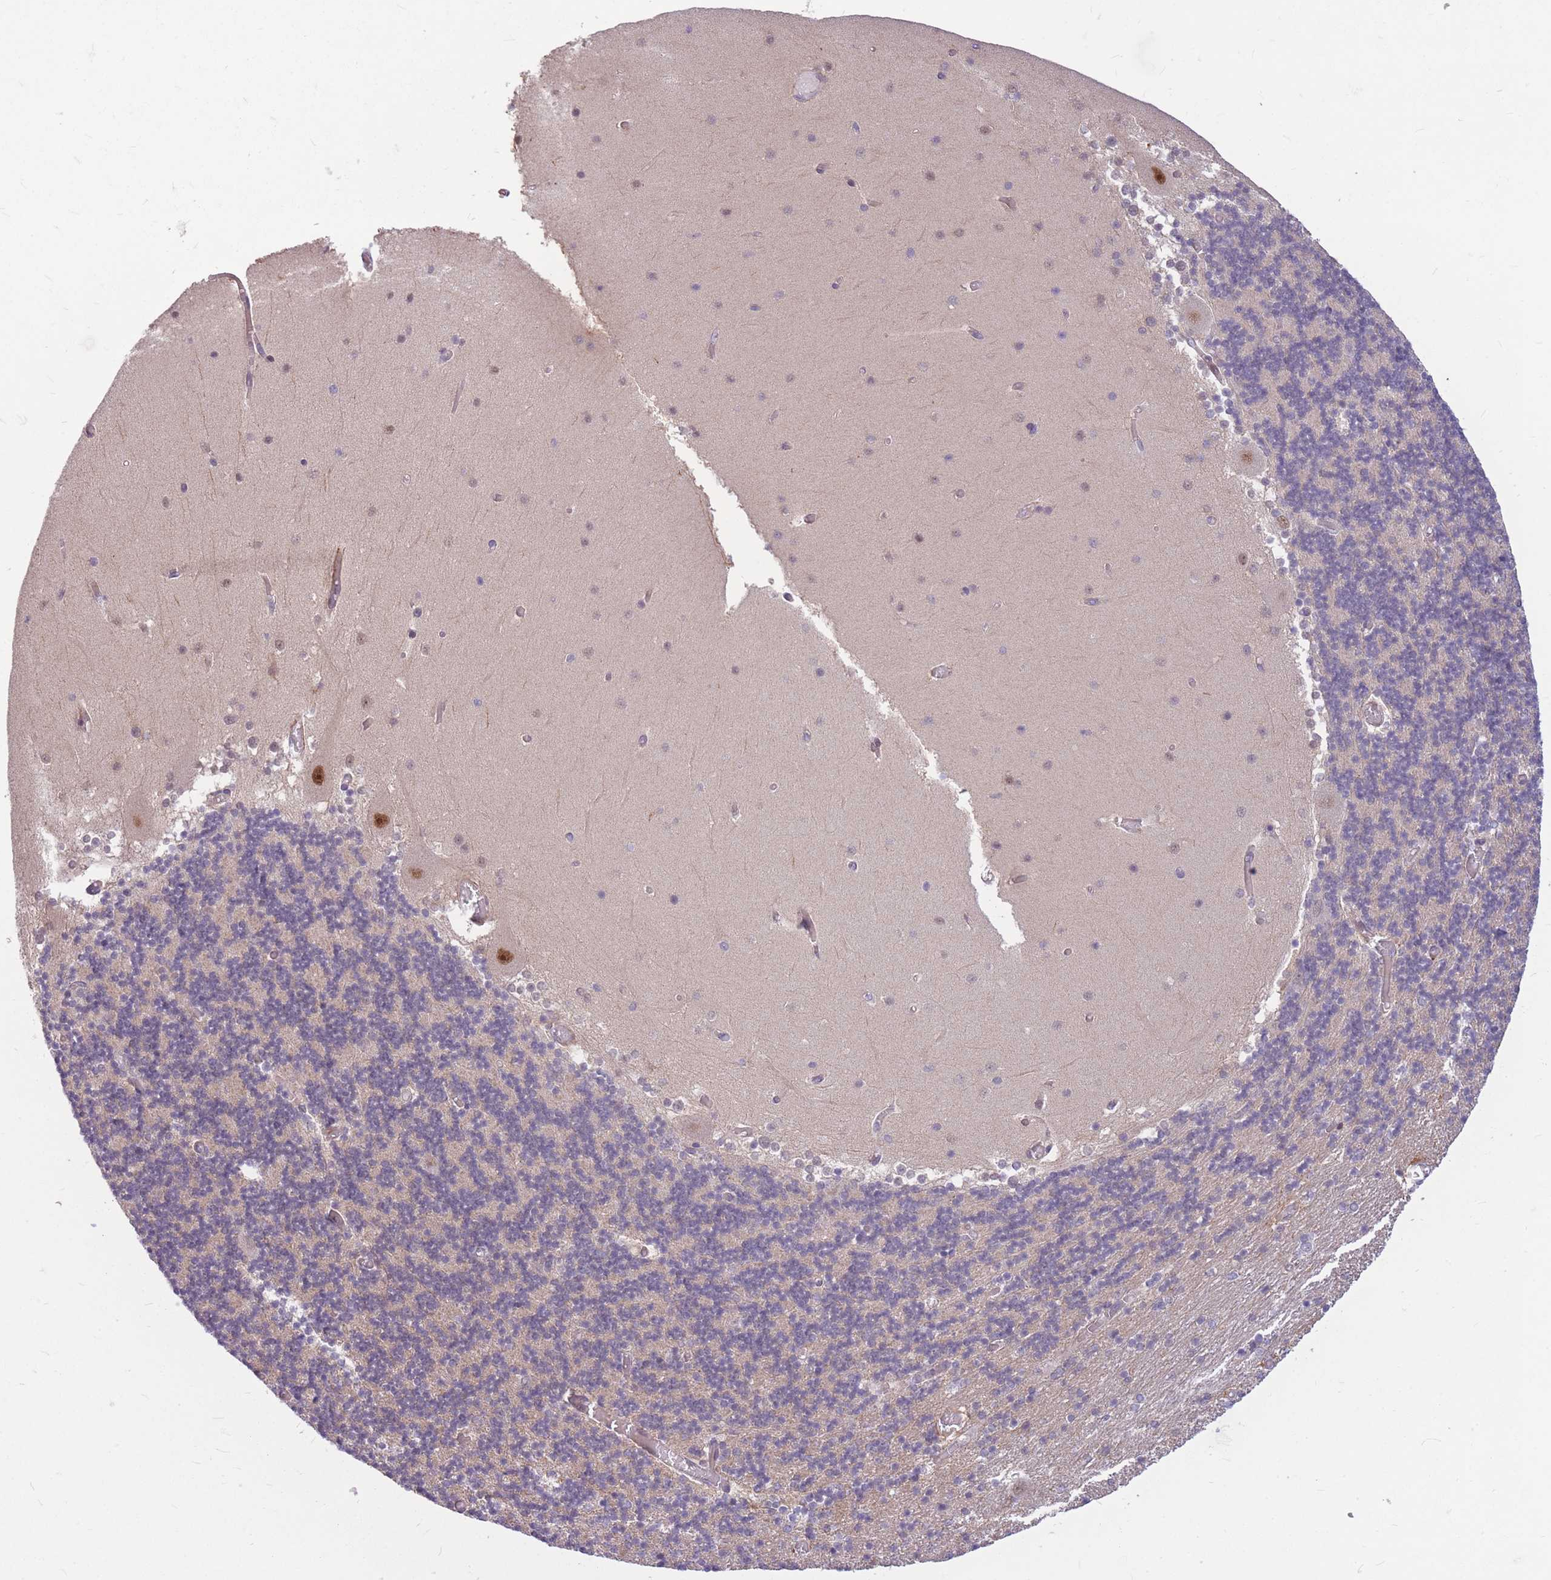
{"staining": {"intensity": "negative", "quantity": "none", "location": "none"}, "tissue": "cerebellum", "cell_type": "Cells in granular layer", "image_type": "normal", "snomed": [{"axis": "morphology", "description": "Normal tissue, NOS"}, {"axis": "topography", "description": "Cerebellum"}], "caption": "The histopathology image demonstrates no significant expression in cells in granular layer of cerebellum.", "gene": "ERCC2", "patient": {"sex": "female", "age": 28}}